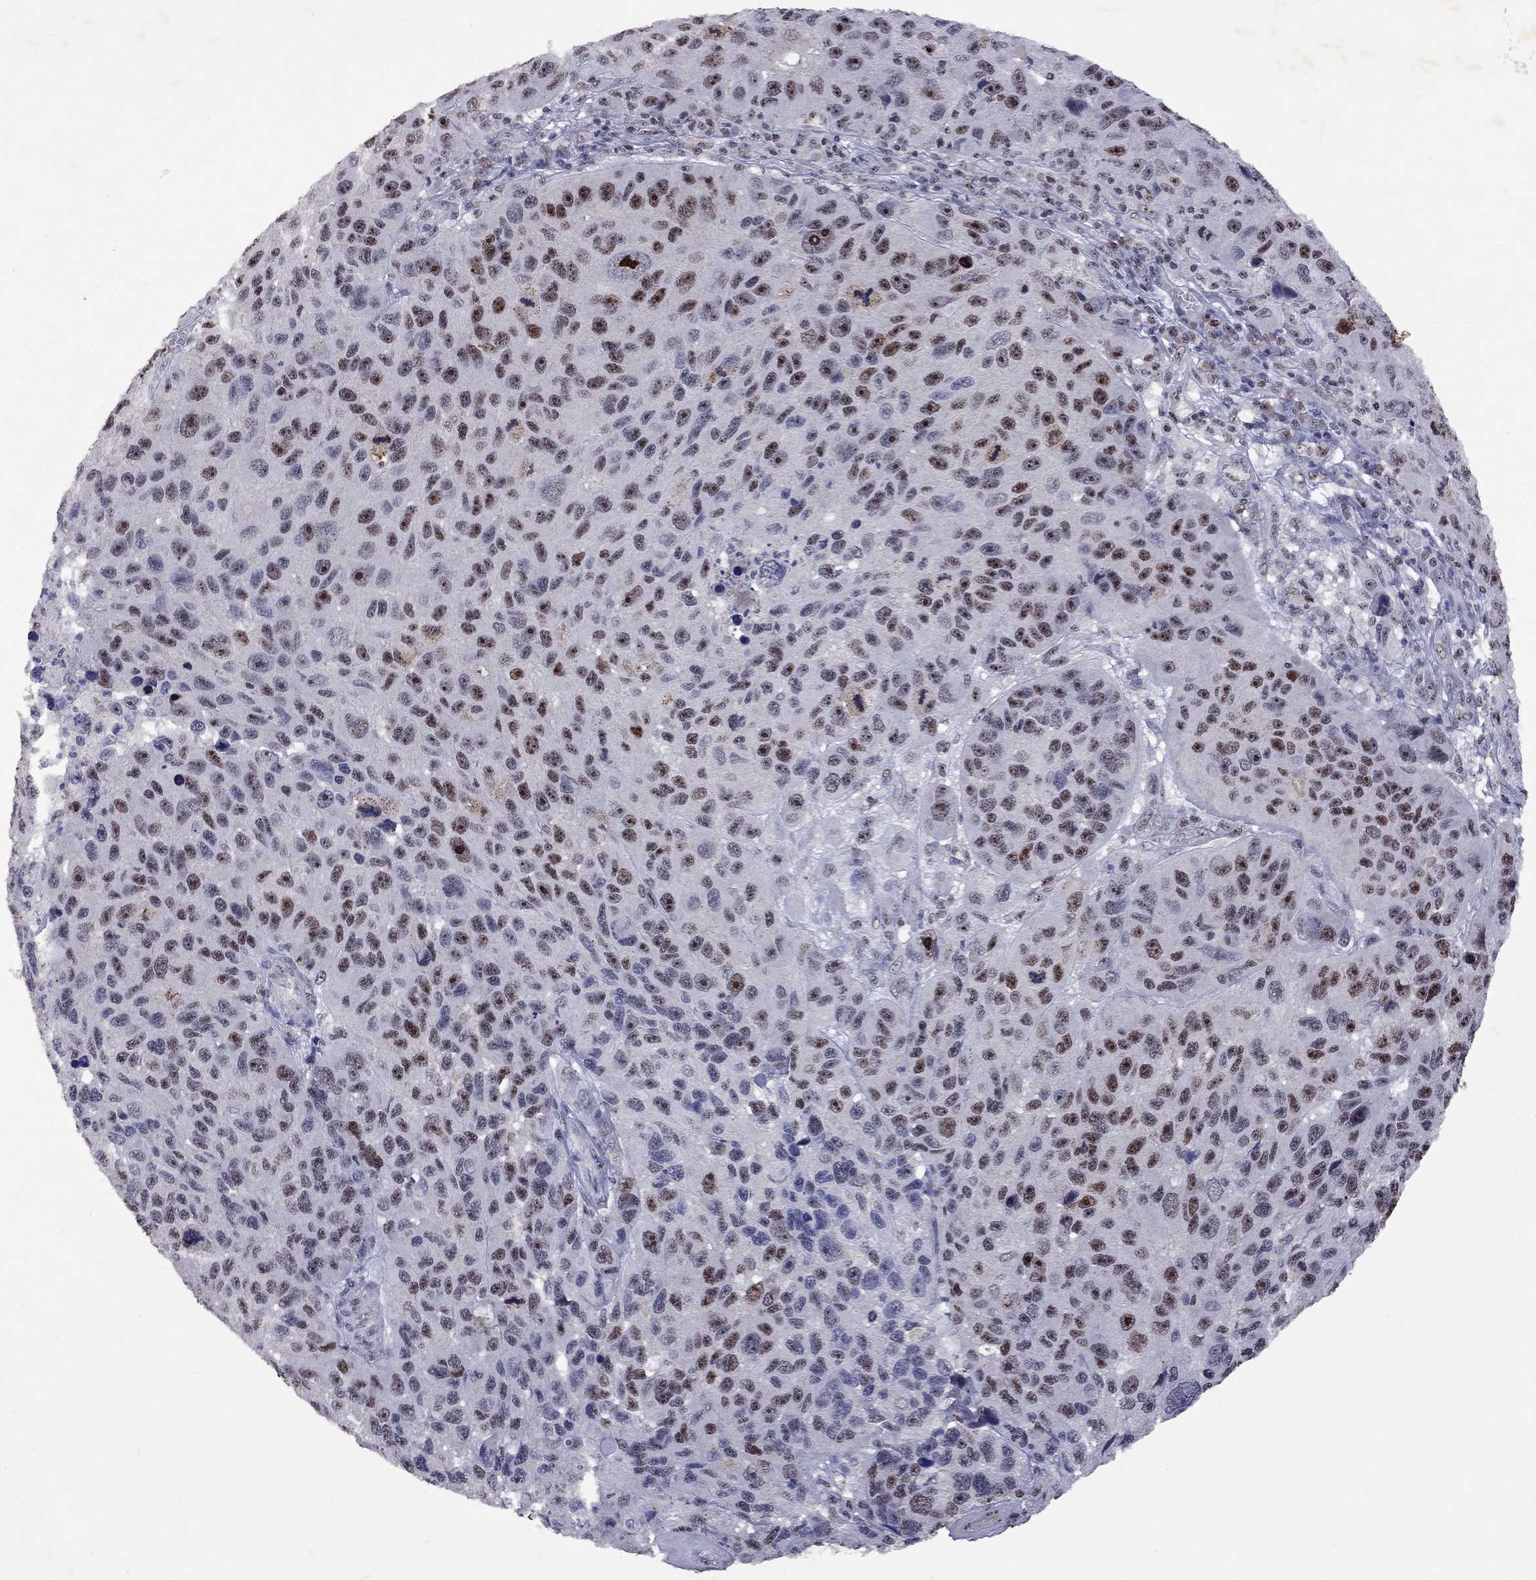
{"staining": {"intensity": "moderate", "quantity": "25%-75%", "location": "nuclear"}, "tissue": "melanoma", "cell_type": "Tumor cells", "image_type": "cancer", "snomed": [{"axis": "morphology", "description": "Malignant melanoma, NOS"}, {"axis": "topography", "description": "Skin"}], "caption": "Protein expression analysis of human melanoma reveals moderate nuclear staining in about 25%-75% of tumor cells.", "gene": "SPOUT1", "patient": {"sex": "male", "age": 53}}